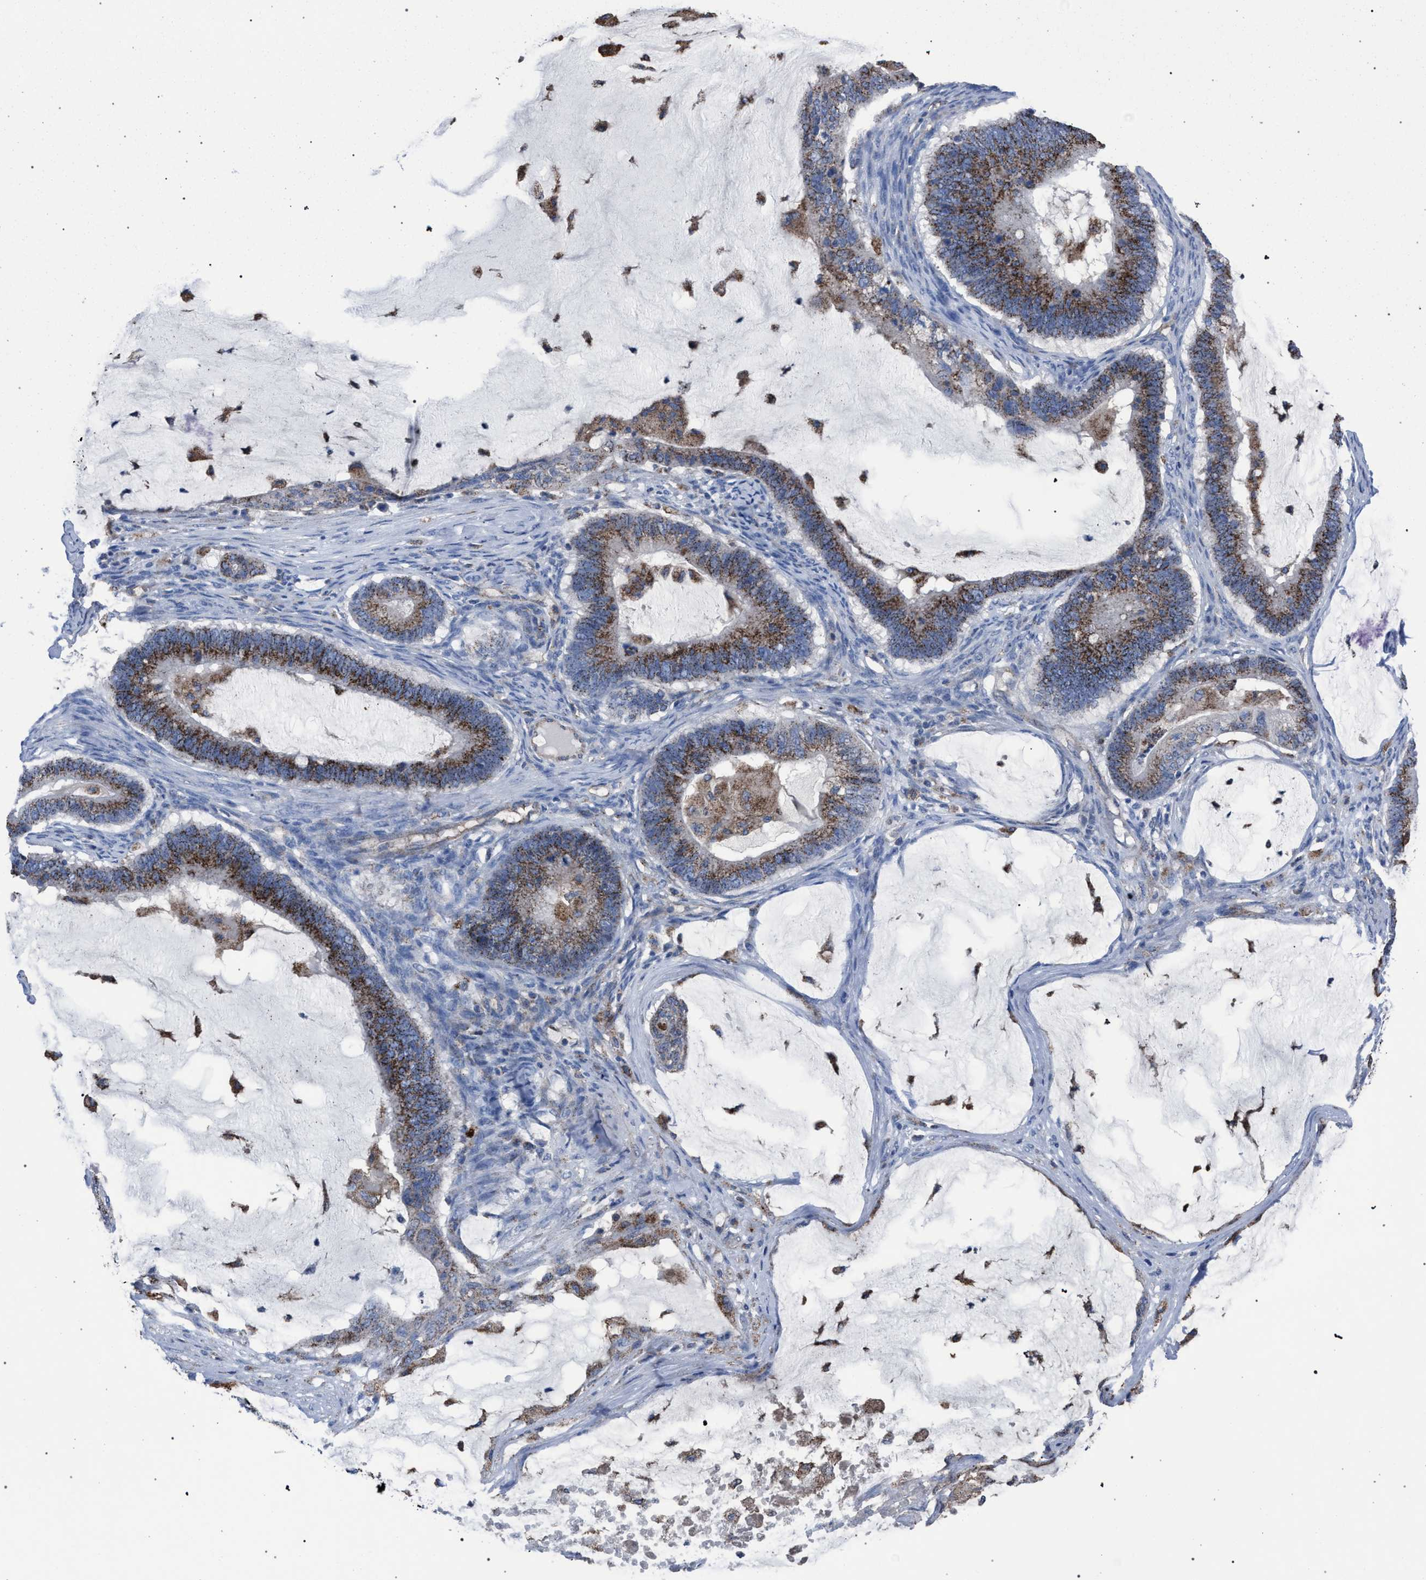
{"staining": {"intensity": "moderate", "quantity": ">75%", "location": "cytoplasmic/membranous"}, "tissue": "ovarian cancer", "cell_type": "Tumor cells", "image_type": "cancer", "snomed": [{"axis": "morphology", "description": "Cystadenocarcinoma, mucinous, NOS"}, {"axis": "topography", "description": "Ovary"}], "caption": "Tumor cells demonstrate medium levels of moderate cytoplasmic/membranous staining in approximately >75% of cells in human mucinous cystadenocarcinoma (ovarian). (DAB = brown stain, brightfield microscopy at high magnification).", "gene": "HSD17B4", "patient": {"sex": "female", "age": 61}}